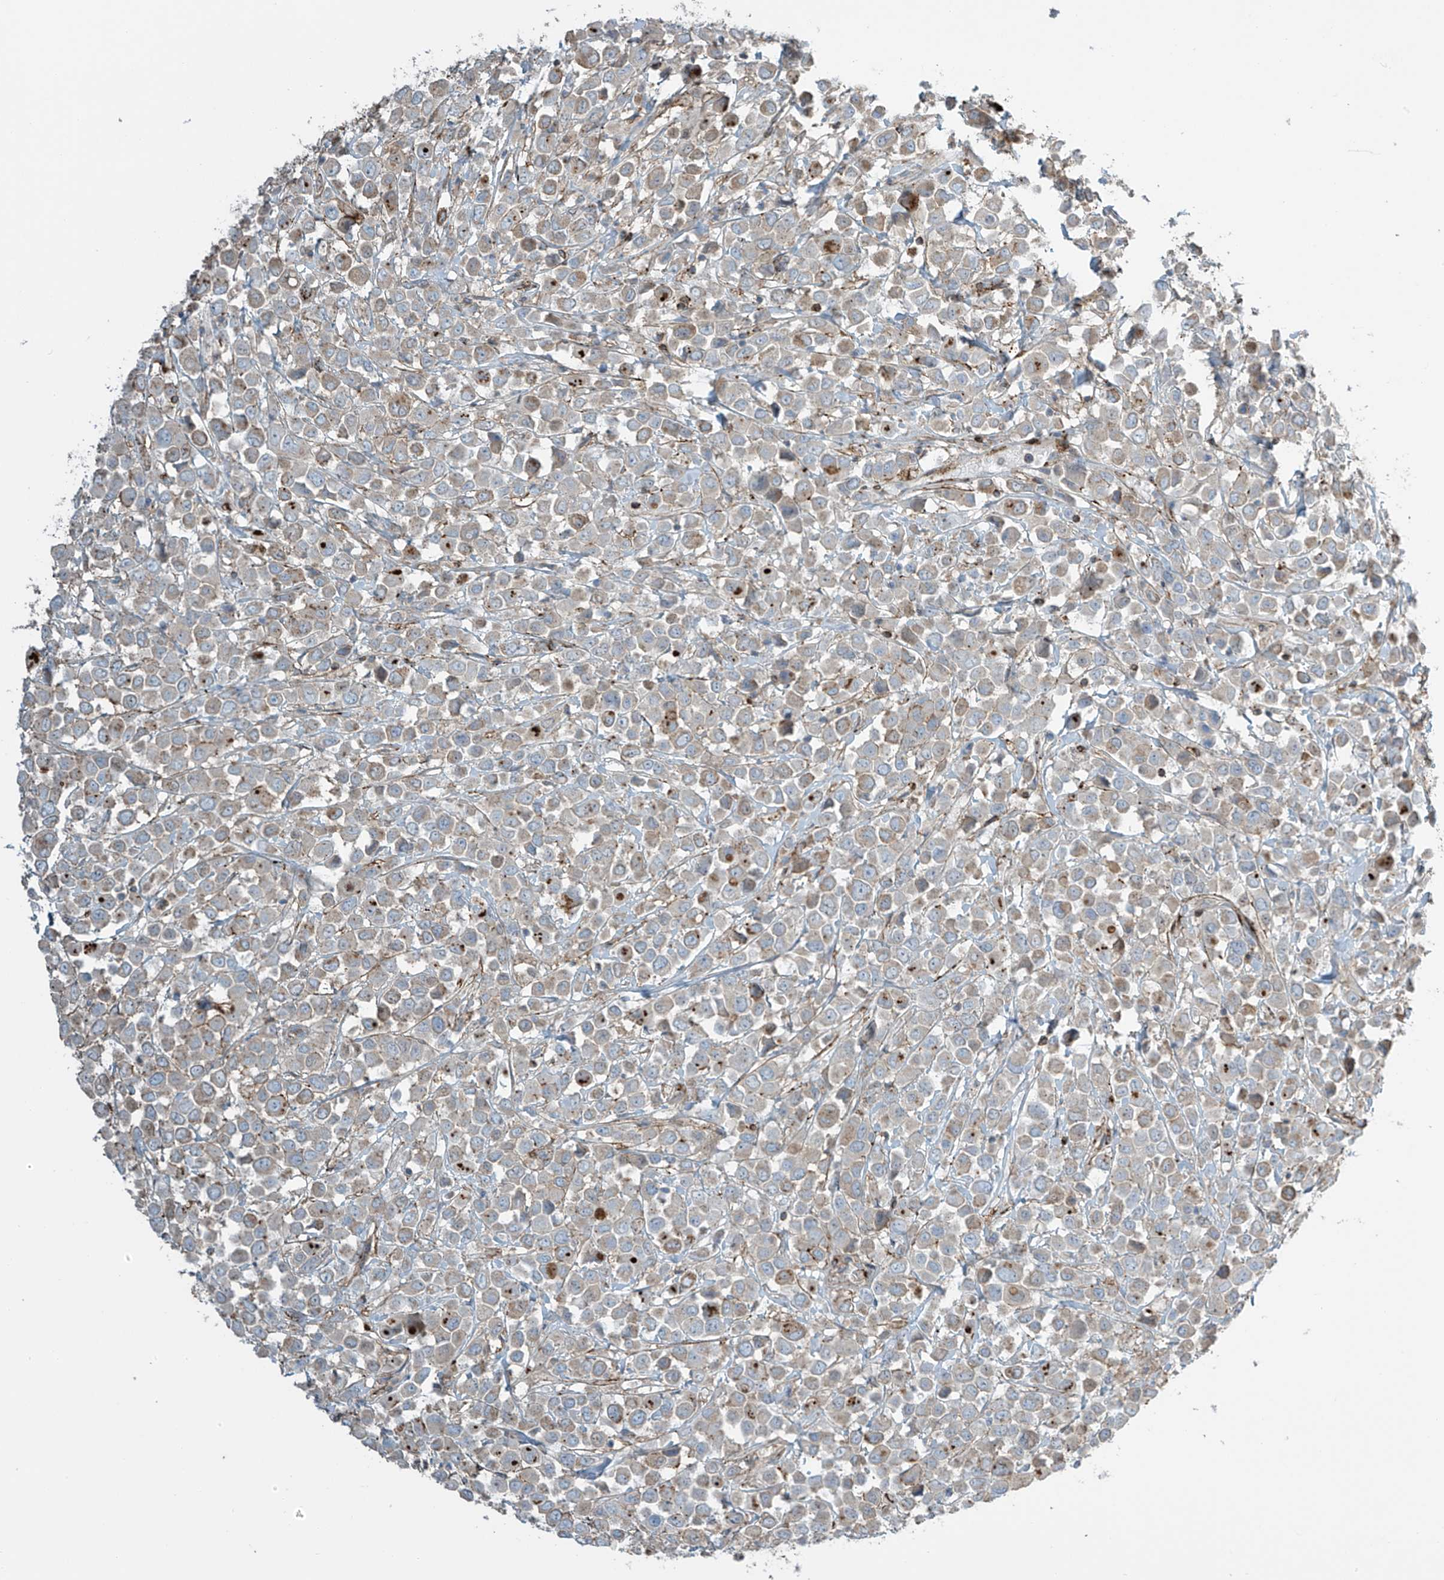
{"staining": {"intensity": "weak", "quantity": "25%-75%", "location": "cytoplasmic/membranous"}, "tissue": "breast cancer", "cell_type": "Tumor cells", "image_type": "cancer", "snomed": [{"axis": "morphology", "description": "Duct carcinoma"}, {"axis": "topography", "description": "Breast"}], "caption": "Protein expression analysis of intraductal carcinoma (breast) demonstrates weak cytoplasmic/membranous staining in approximately 25%-75% of tumor cells.", "gene": "SLC9A2", "patient": {"sex": "female", "age": 61}}